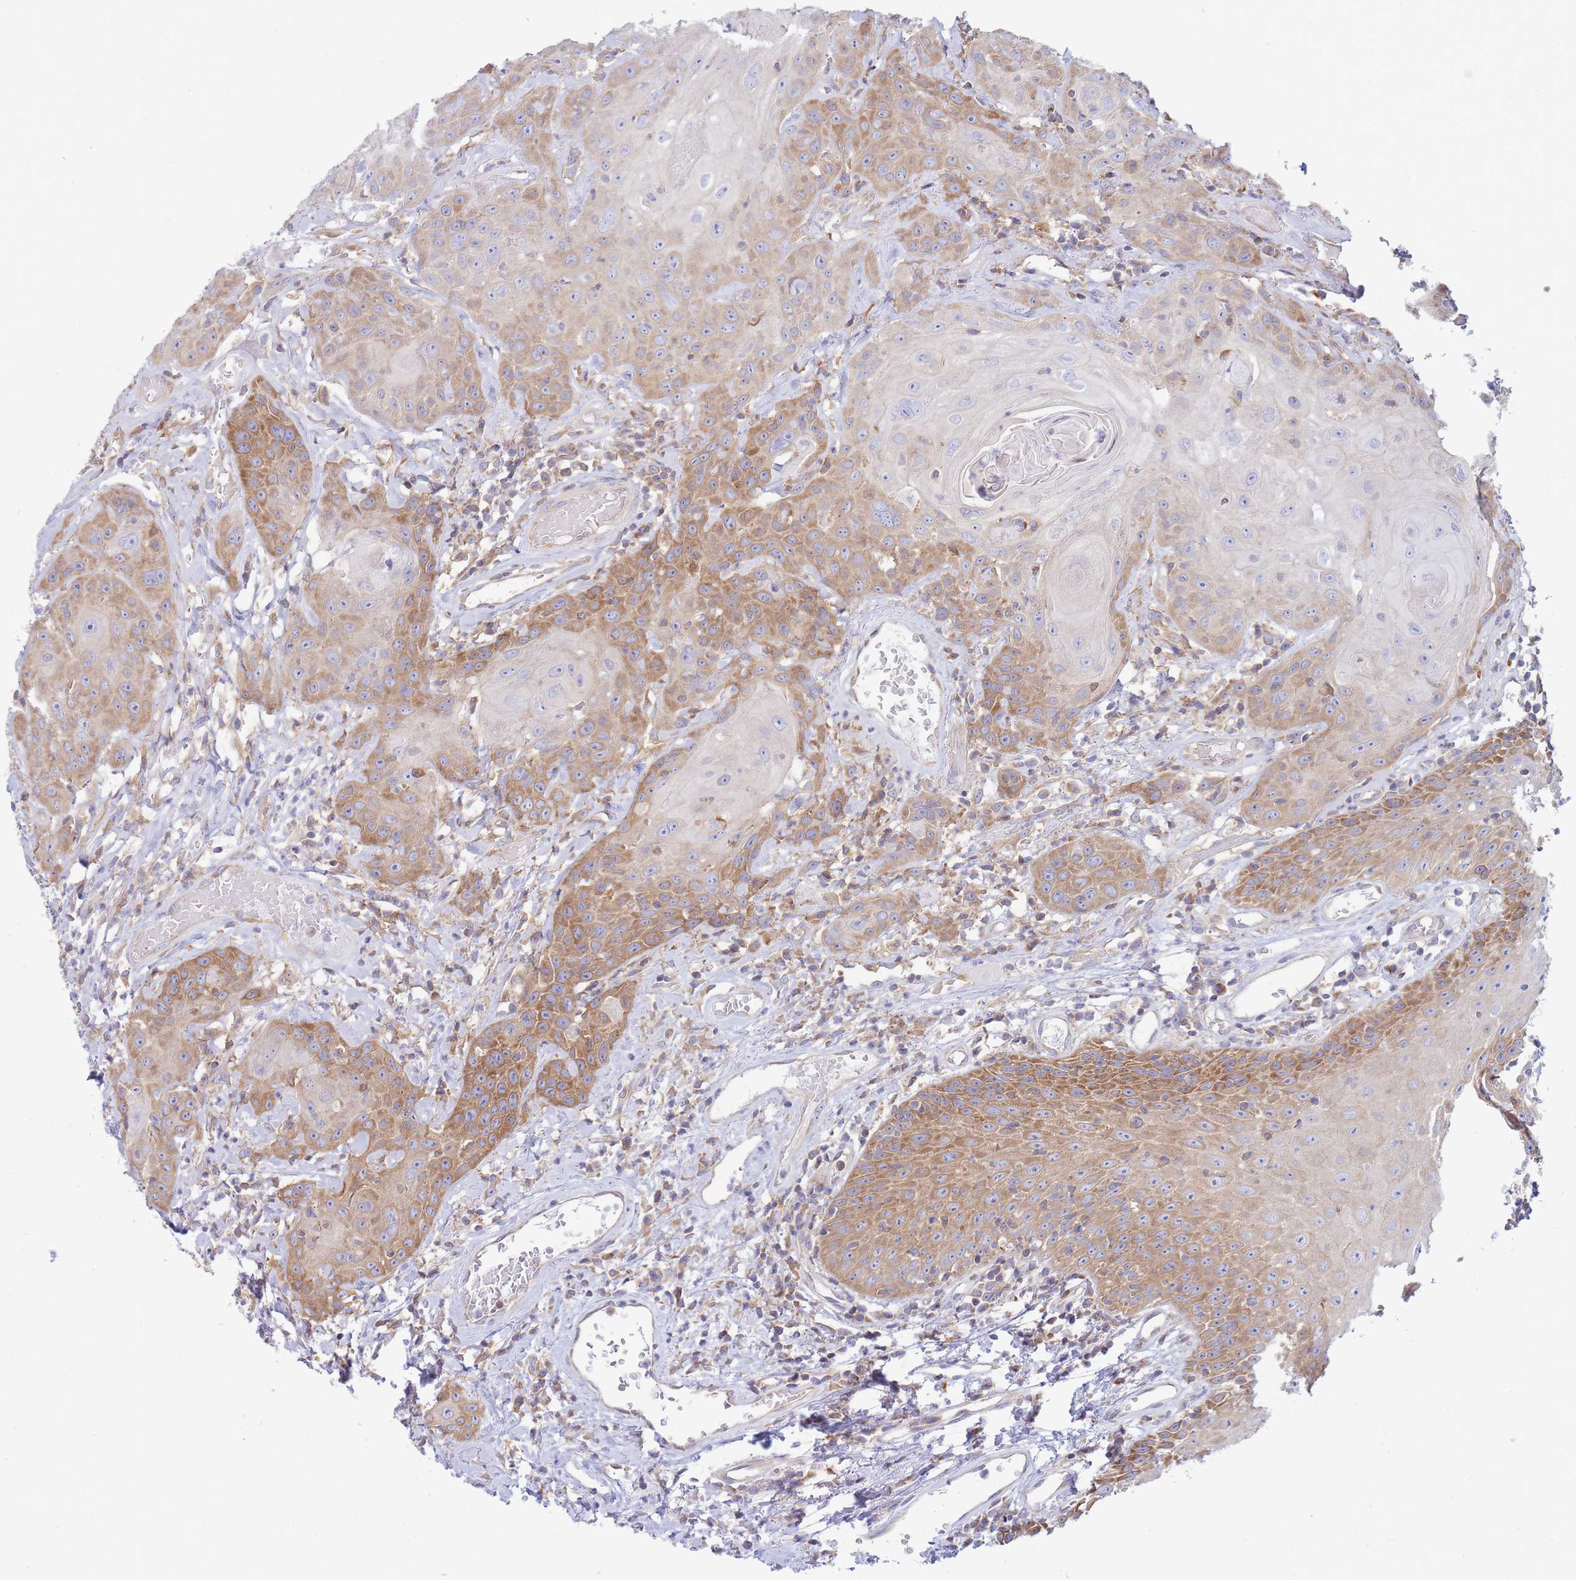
{"staining": {"intensity": "moderate", "quantity": "25%-75%", "location": "cytoplasmic/membranous"}, "tissue": "head and neck cancer", "cell_type": "Tumor cells", "image_type": "cancer", "snomed": [{"axis": "morphology", "description": "Squamous cell carcinoma, NOS"}, {"axis": "topography", "description": "Head-Neck"}], "caption": "Immunohistochemistry photomicrograph of neoplastic tissue: head and neck cancer (squamous cell carcinoma) stained using IHC demonstrates medium levels of moderate protein expression localized specifically in the cytoplasmic/membranous of tumor cells, appearing as a cytoplasmic/membranous brown color.", "gene": "SH2B2", "patient": {"sex": "female", "age": 59}}